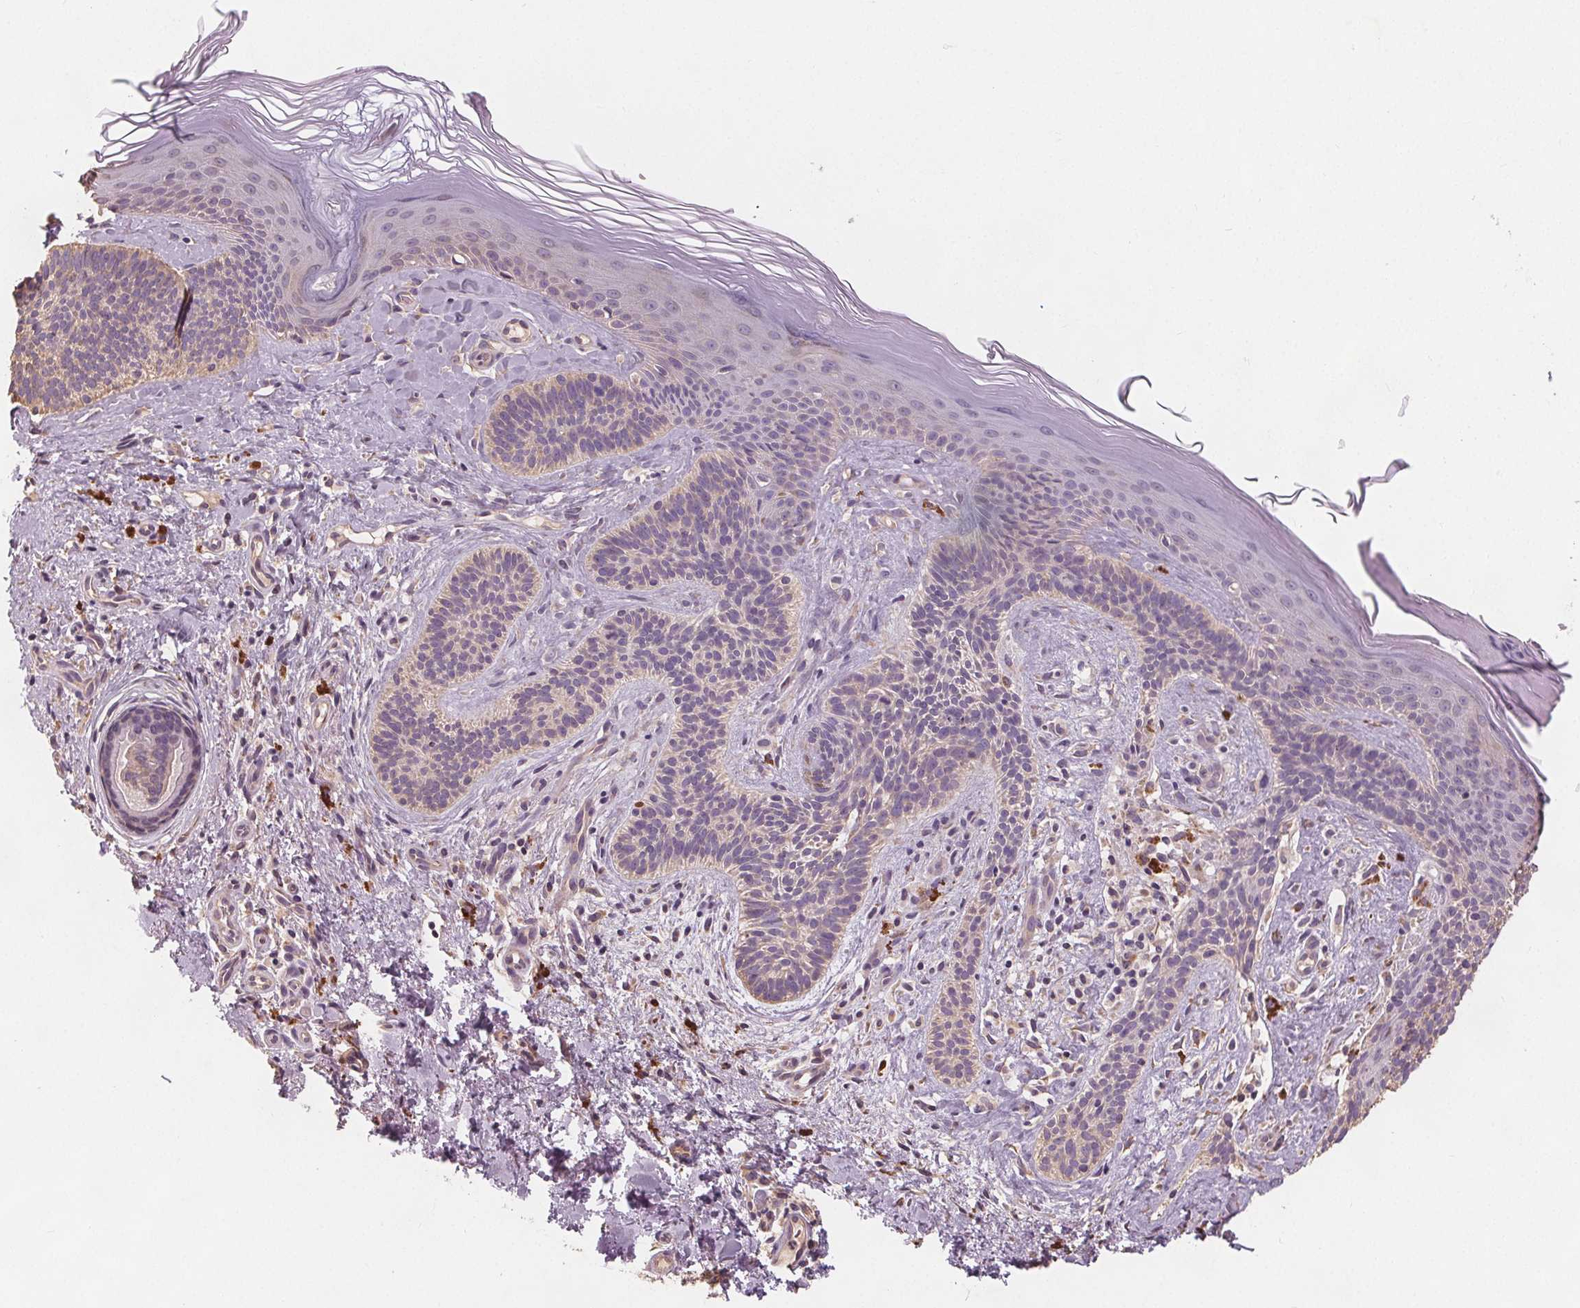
{"staining": {"intensity": "negative", "quantity": "none", "location": "none"}, "tissue": "skin cancer", "cell_type": "Tumor cells", "image_type": "cancer", "snomed": [{"axis": "morphology", "description": "Basal cell carcinoma"}, {"axis": "topography", "description": "Skin"}], "caption": "Micrograph shows no significant protein expression in tumor cells of skin basal cell carcinoma.", "gene": "TMEM80", "patient": {"sex": "male", "age": 79}}